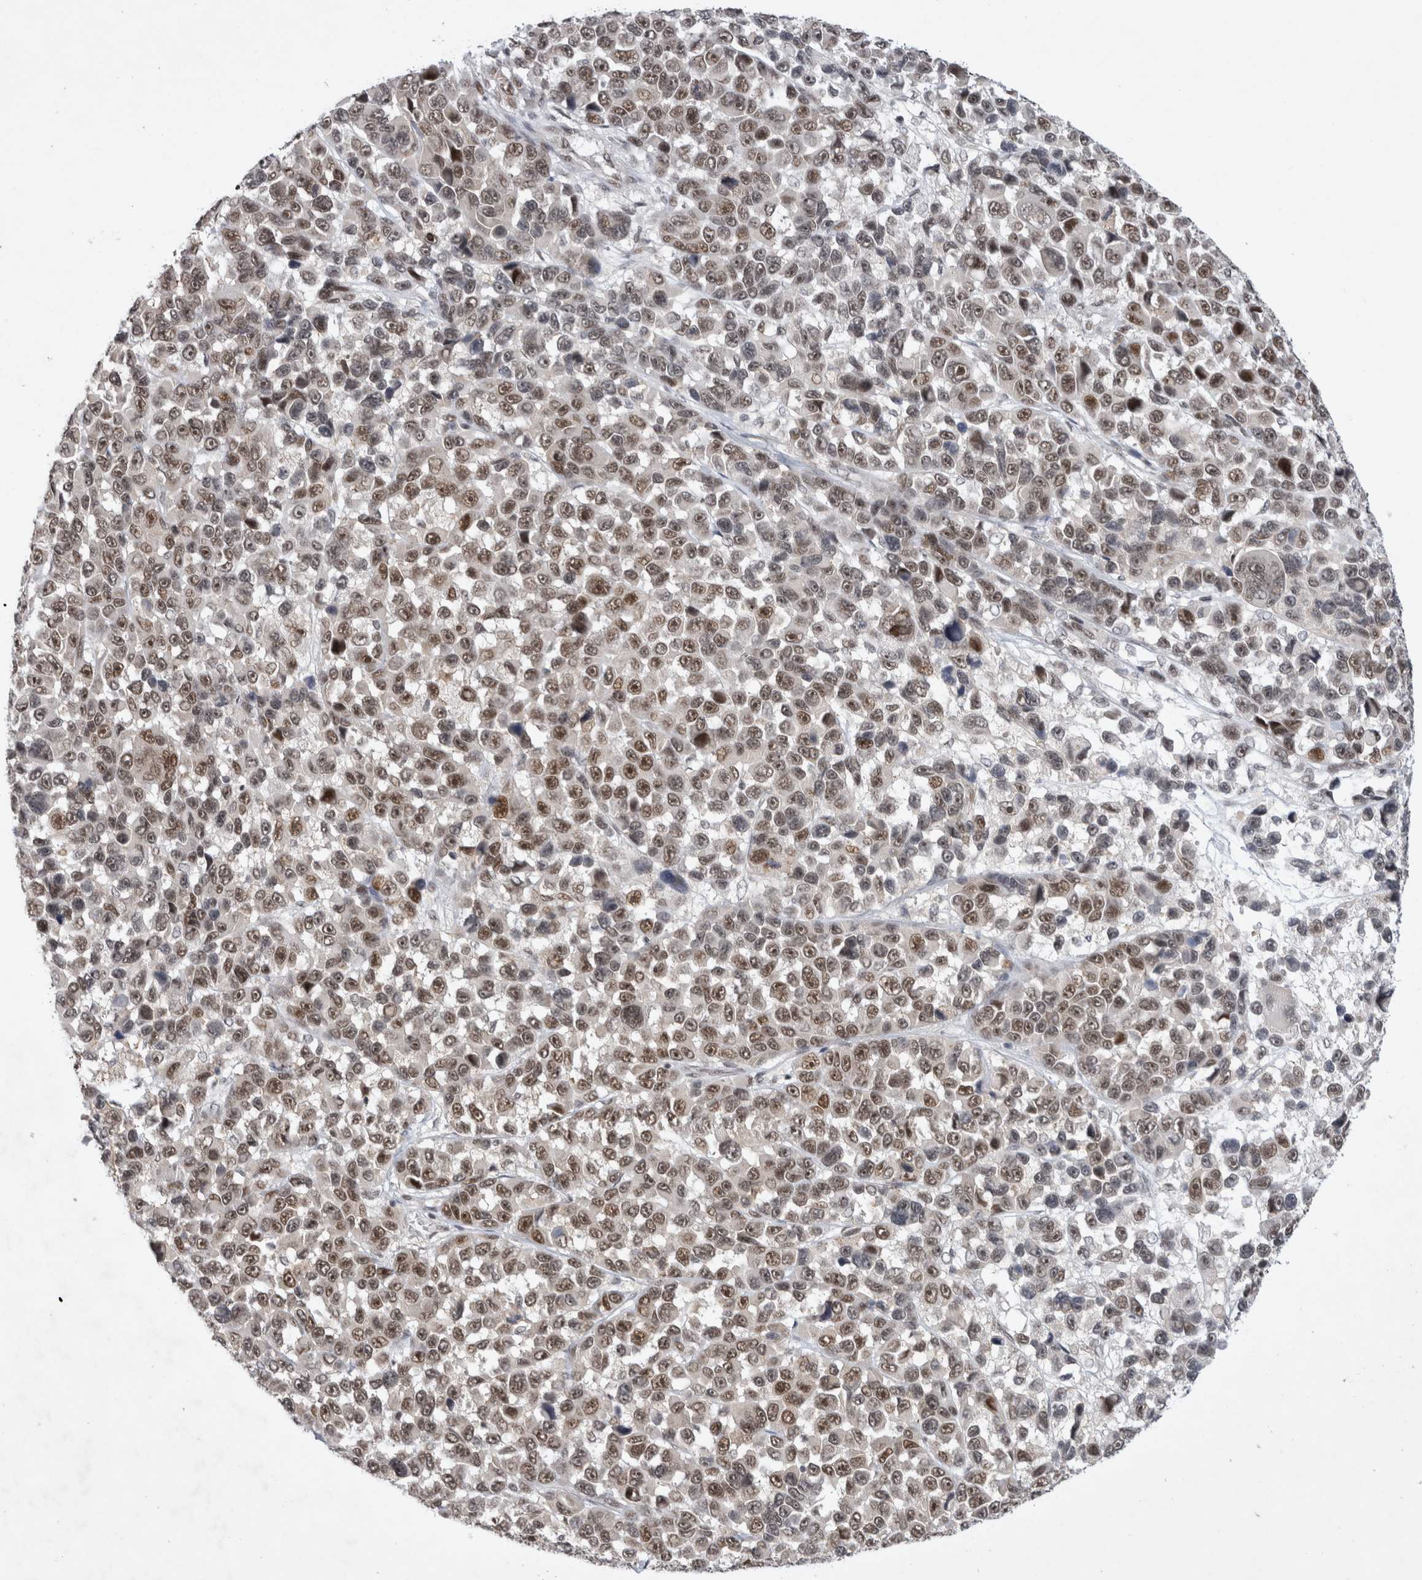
{"staining": {"intensity": "moderate", "quantity": ">75%", "location": "nuclear"}, "tissue": "melanoma", "cell_type": "Tumor cells", "image_type": "cancer", "snomed": [{"axis": "morphology", "description": "Malignant melanoma, NOS"}, {"axis": "topography", "description": "Skin"}], "caption": "Immunohistochemistry (IHC) of human malignant melanoma exhibits medium levels of moderate nuclear staining in approximately >75% of tumor cells.", "gene": "HESX1", "patient": {"sex": "male", "age": 53}}